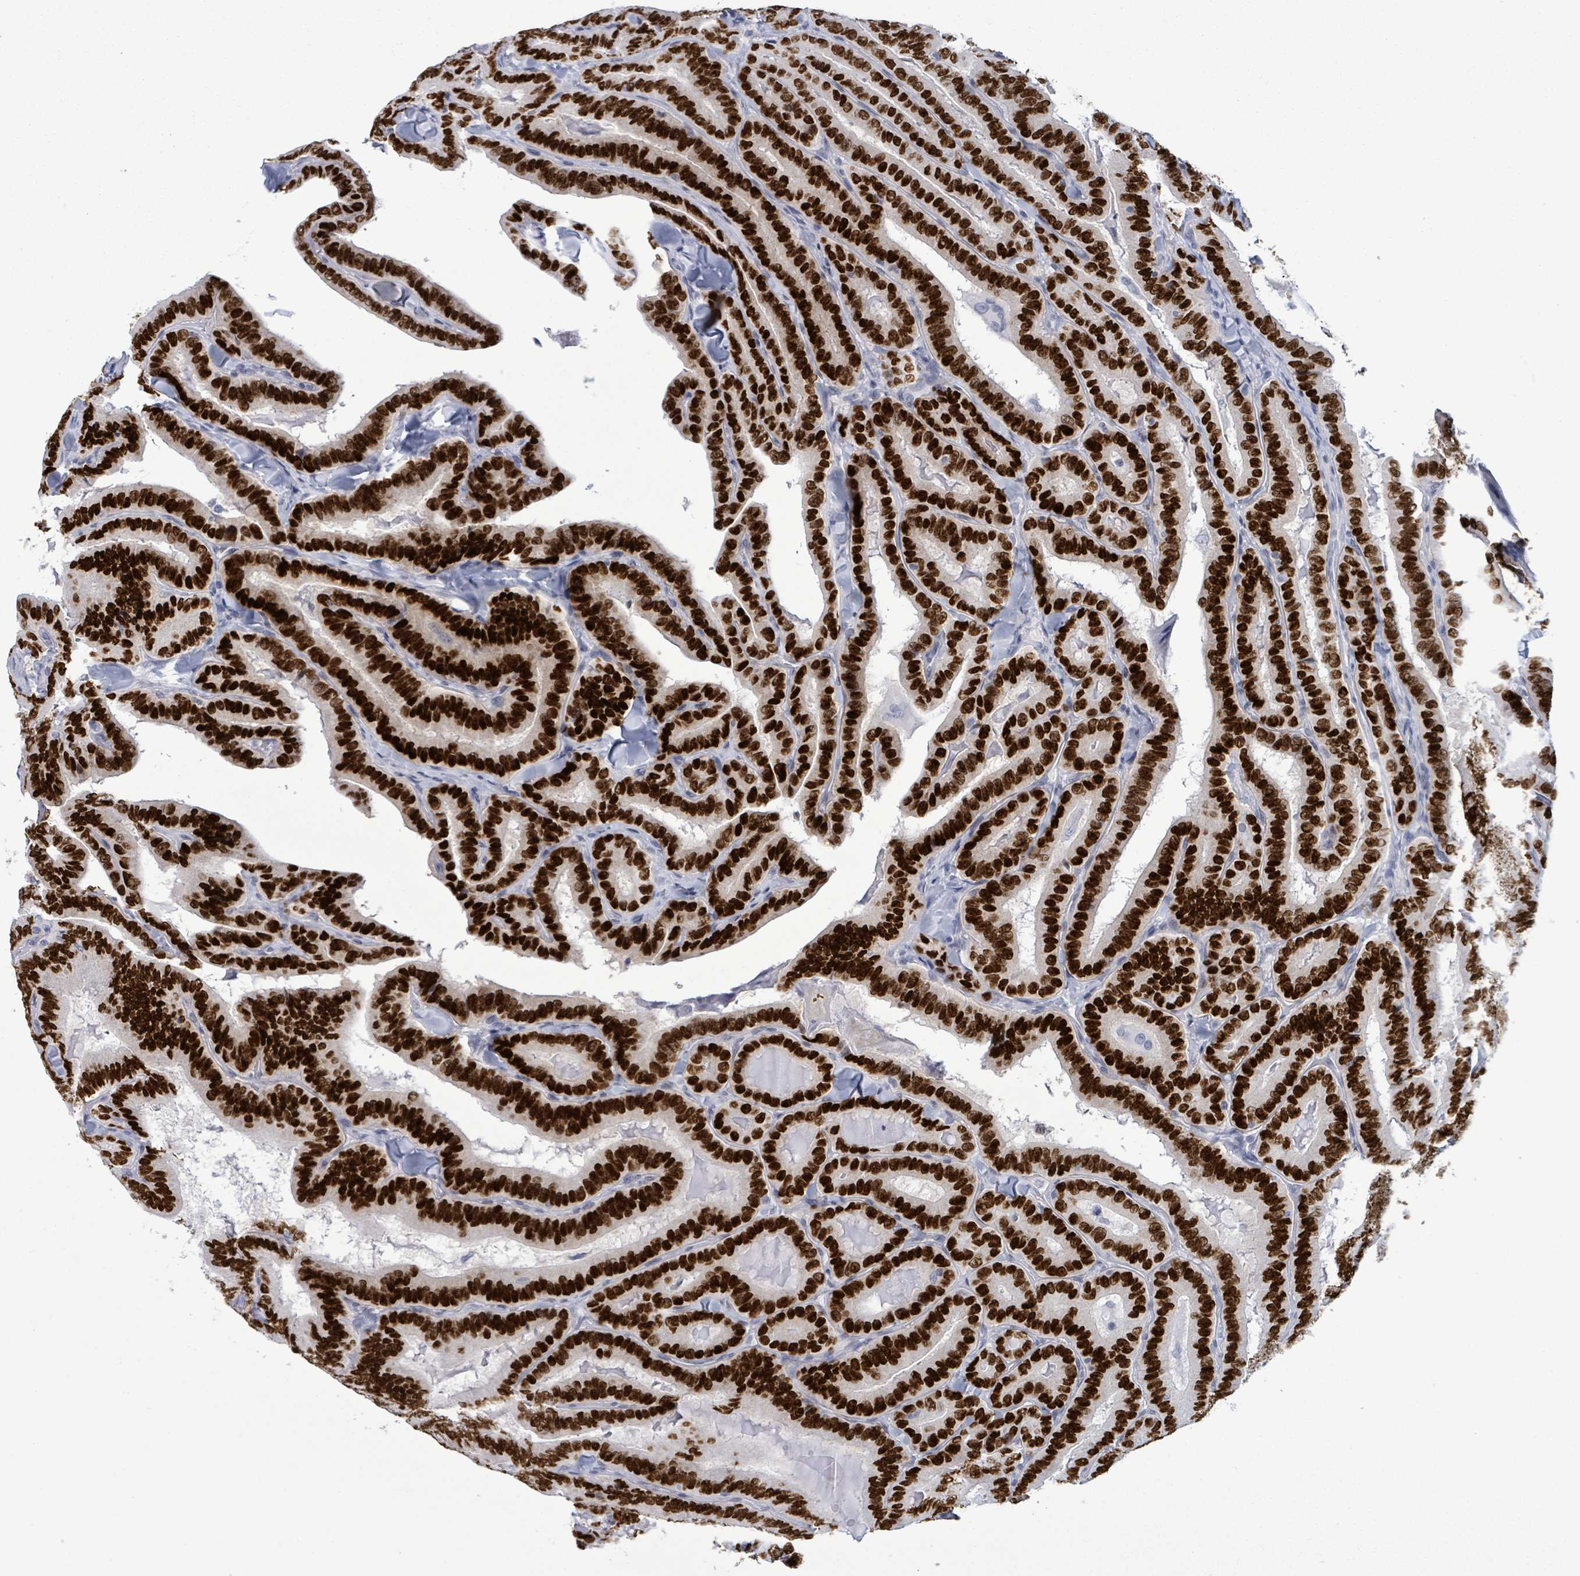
{"staining": {"intensity": "strong", "quantity": ">75%", "location": "nuclear"}, "tissue": "thyroid cancer", "cell_type": "Tumor cells", "image_type": "cancer", "snomed": [{"axis": "morphology", "description": "Papillary adenocarcinoma, NOS"}, {"axis": "topography", "description": "Thyroid gland"}], "caption": "Immunohistochemistry staining of papillary adenocarcinoma (thyroid), which demonstrates high levels of strong nuclear expression in about >75% of tumor cells indicating strong nuclear protein staining. The staining was performed using DAB (3,3'-diaminobenzidine) (brown) for protein detection and nuclei were counterstained in hematoxylin (blue).", "gene": "NKX2-1", "patient": {"sex": "male", "age": 61}}